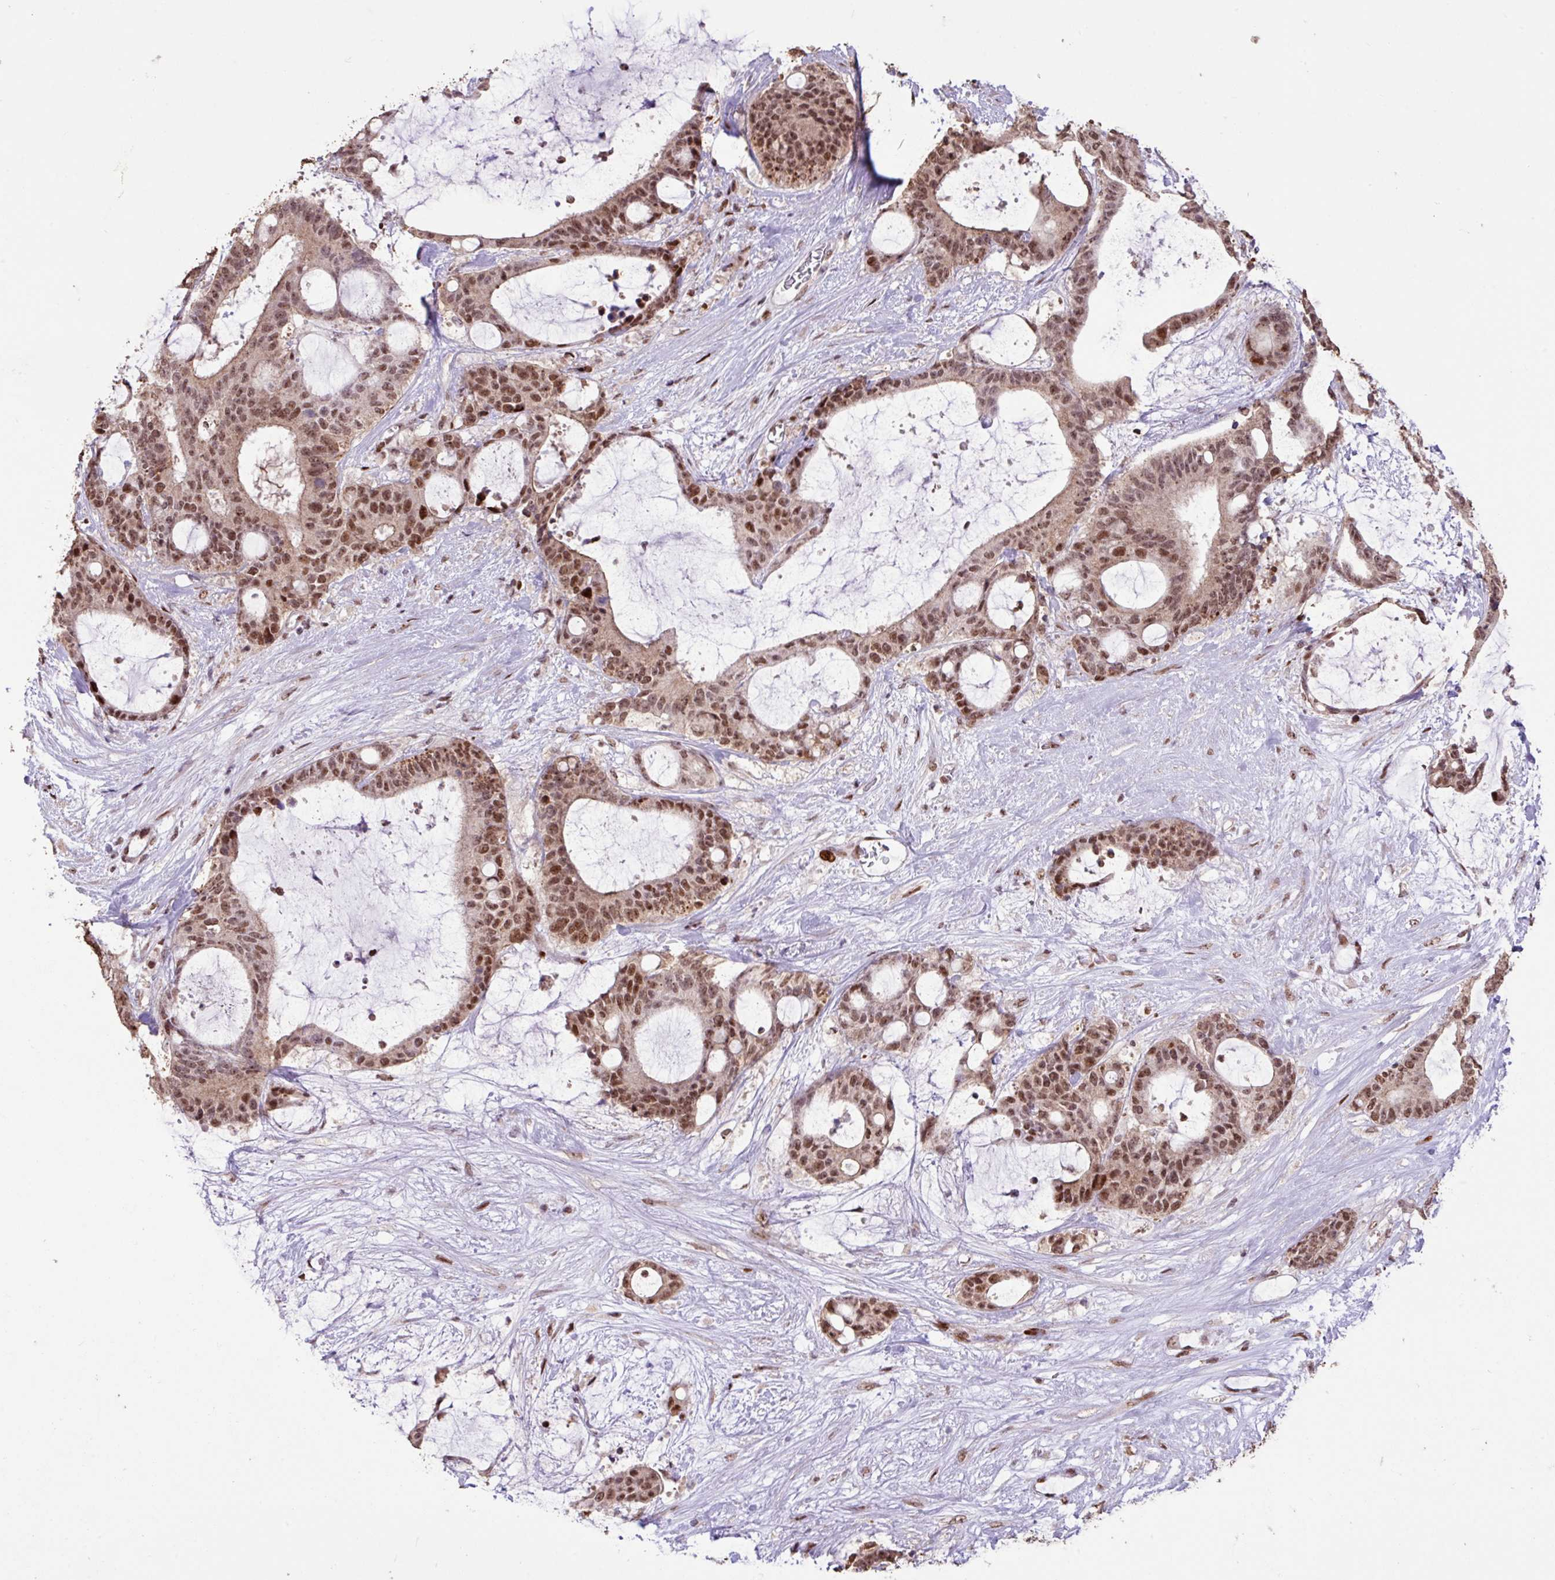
{"staining": {"intensity": "moderate", "quantity": ">75%", "location": "nuclear"}, "tissue": "liver cancer", "cell_type": "Tumor cells", "image_type": "cancer", "snomed": [{"axis": "morphology", "description": "Normal tissue, NOS"}, {"axis": "morphology", "description": "Cholangiocarcinoma"}, {"axis": "topography", "description": "Liver"}, {"axis": "topography", "description": "Peripheral nerve tissue"}], "caption": "A micrograph of human cholangiocarcinoma (liver) stained for a protein reveals moderate nuclear brown staining in tumor cells.", "gene": "ZNF709", "patient": {"sex": "female", "age": 73}}